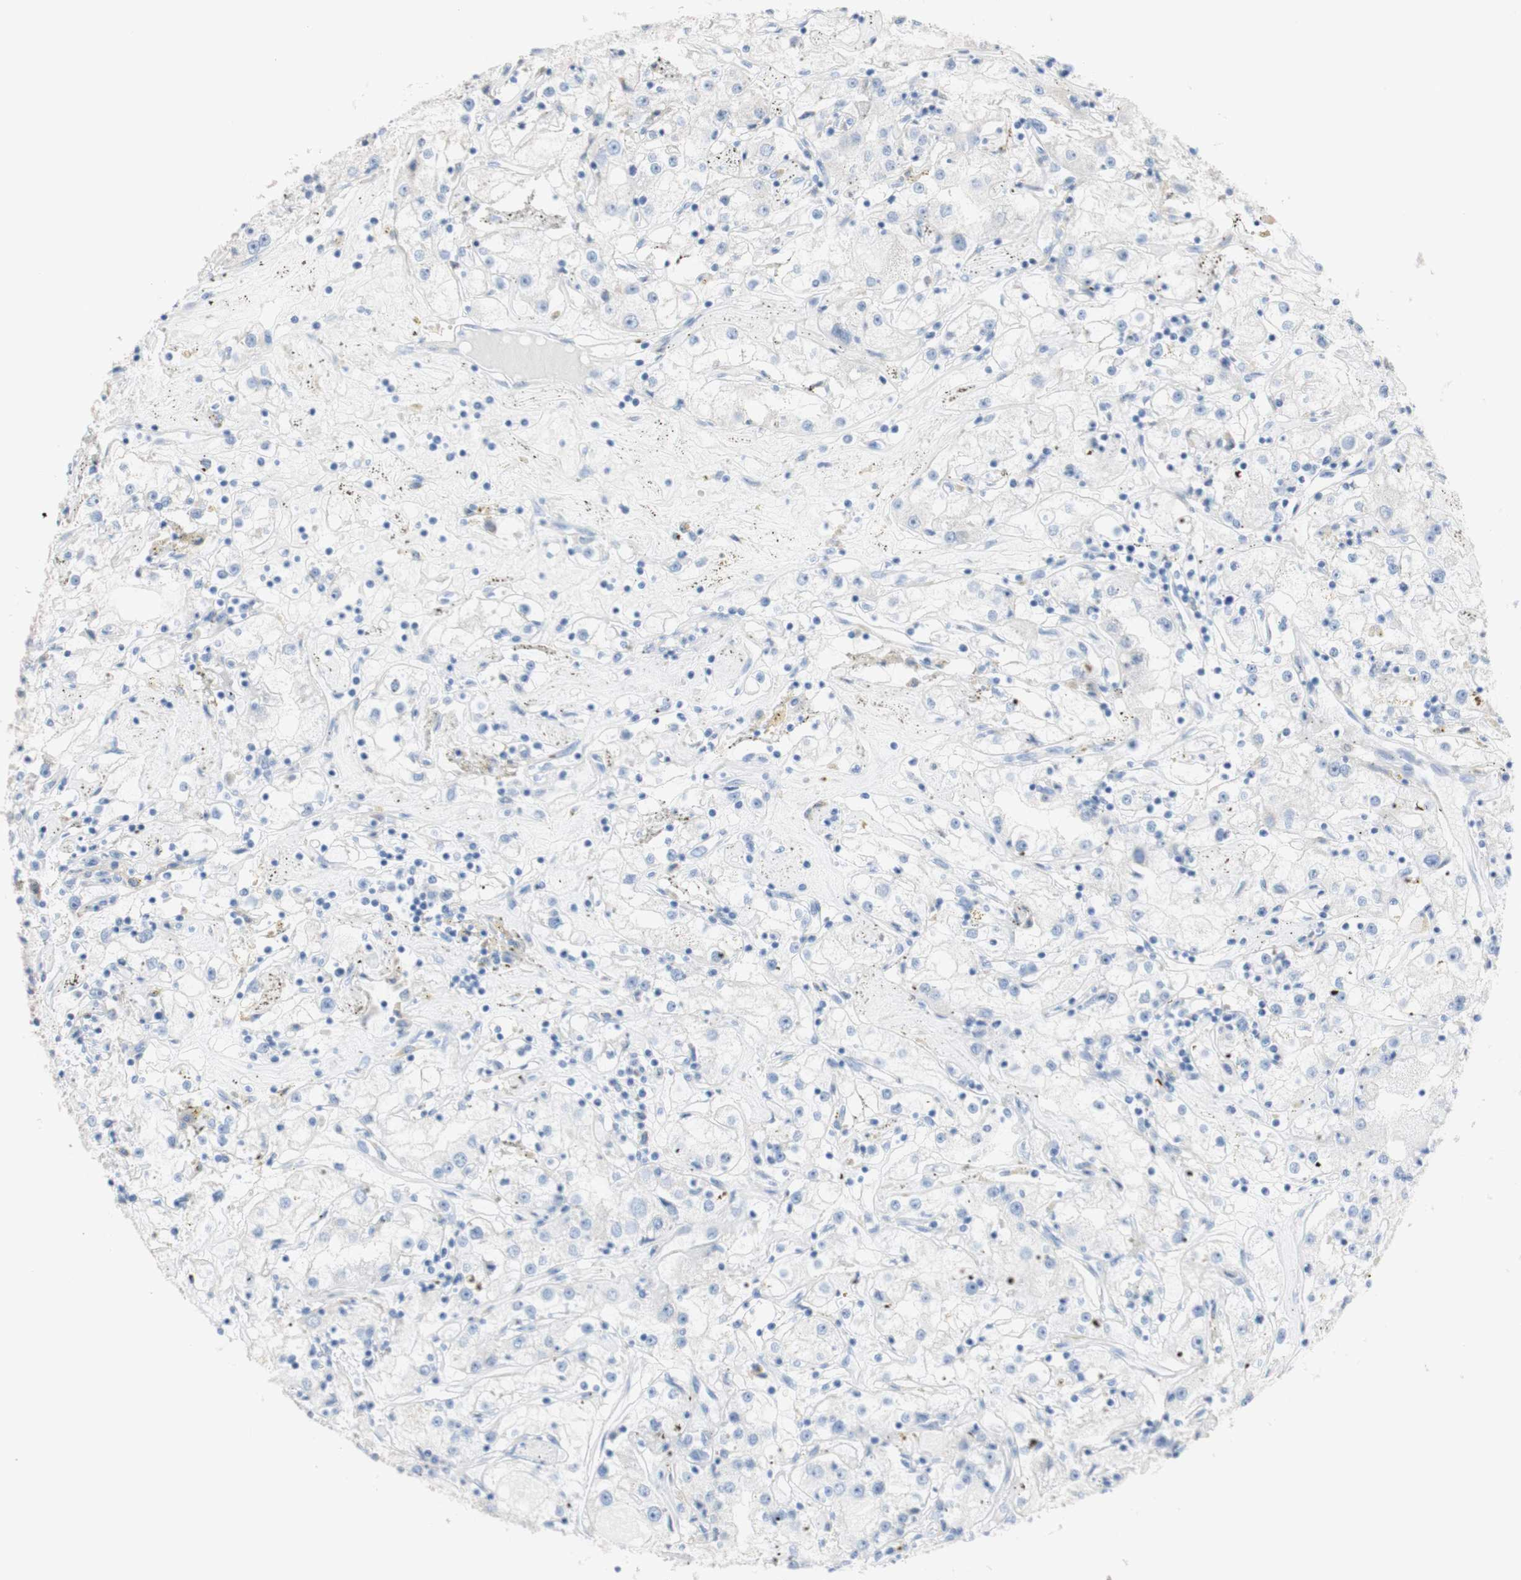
{"staining": {"intensity": "negative", "quantity": "none", "location": "none"}, "tissue": "renal cancer", "cell_type": "Tumor cells", "image_type": "cancer", "snomed": [{"axis": "morphology", "description": "Adenocarcinoma, NOS"}, {"axis": "topography", "description": "Kidney"}], "caption": "Renal cancer (adenocarcinoma) stained for a protein using IHC reveals no staining tumor cells.", "gene": "AGPAT5", "patient": {"sex": "male", "age": 56}}